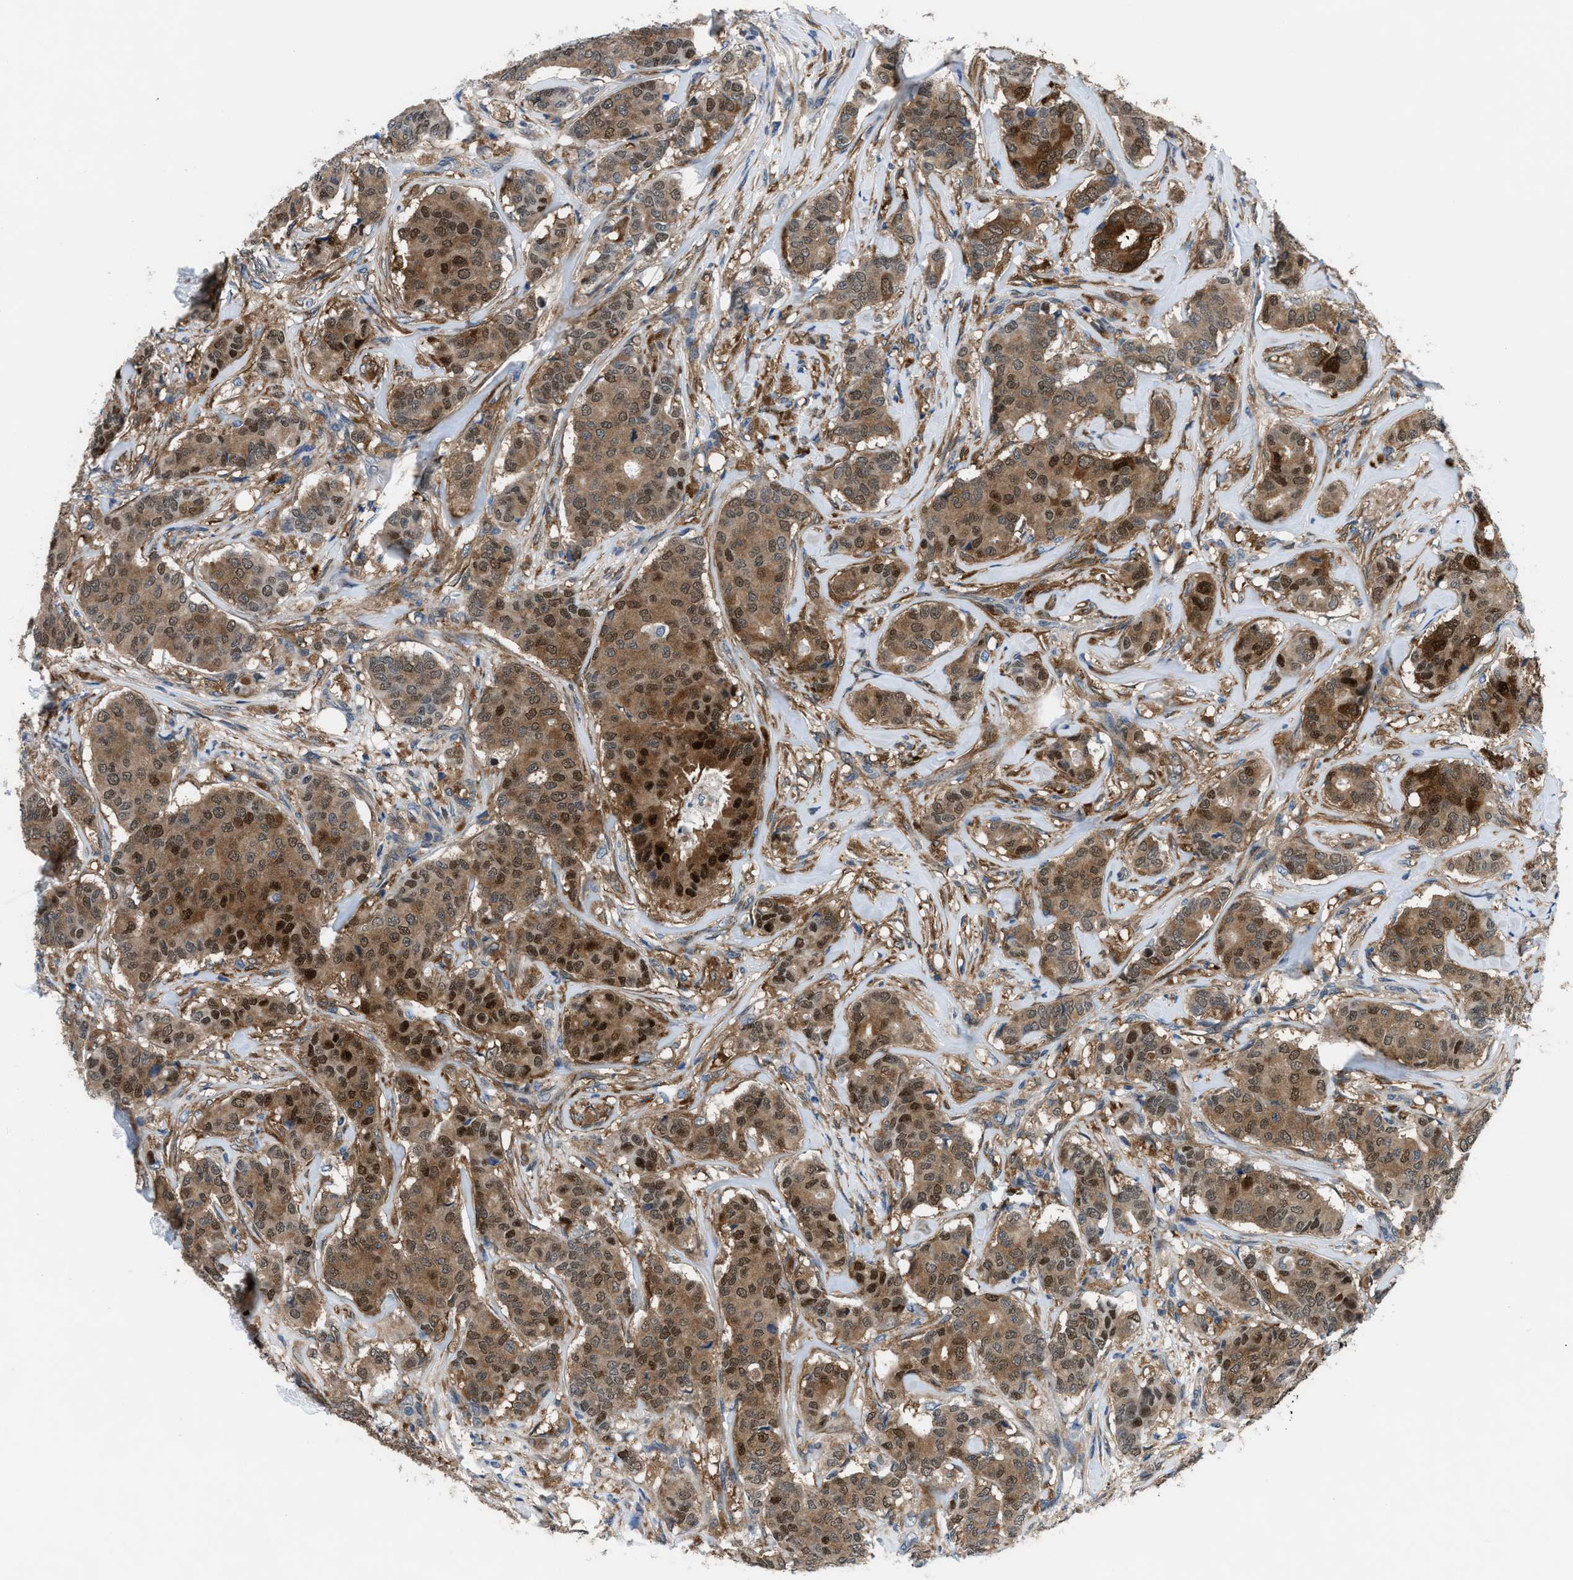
{"staining": {"intensity": "moderate", "quantity": ">75%", "location": "cytoplasmic/membranous,nuclear"}, "tissue": "breast cancer", "cell_type": "Tumor cells", "image_type": "cancer", "snomed": [{"axis": "morphology", "description": "Duct carcinoma"}, {"axis": "topography", "description": "Breast"}], "caption": "Protein expression analysis of breast intraductal carcinoma exhibits moderate cytoplasmic/membranous and nuclear staining in about >75% of tumor cells.", "gene": "TMEM45B", "patient": {"sex": "female", "age": 75}}